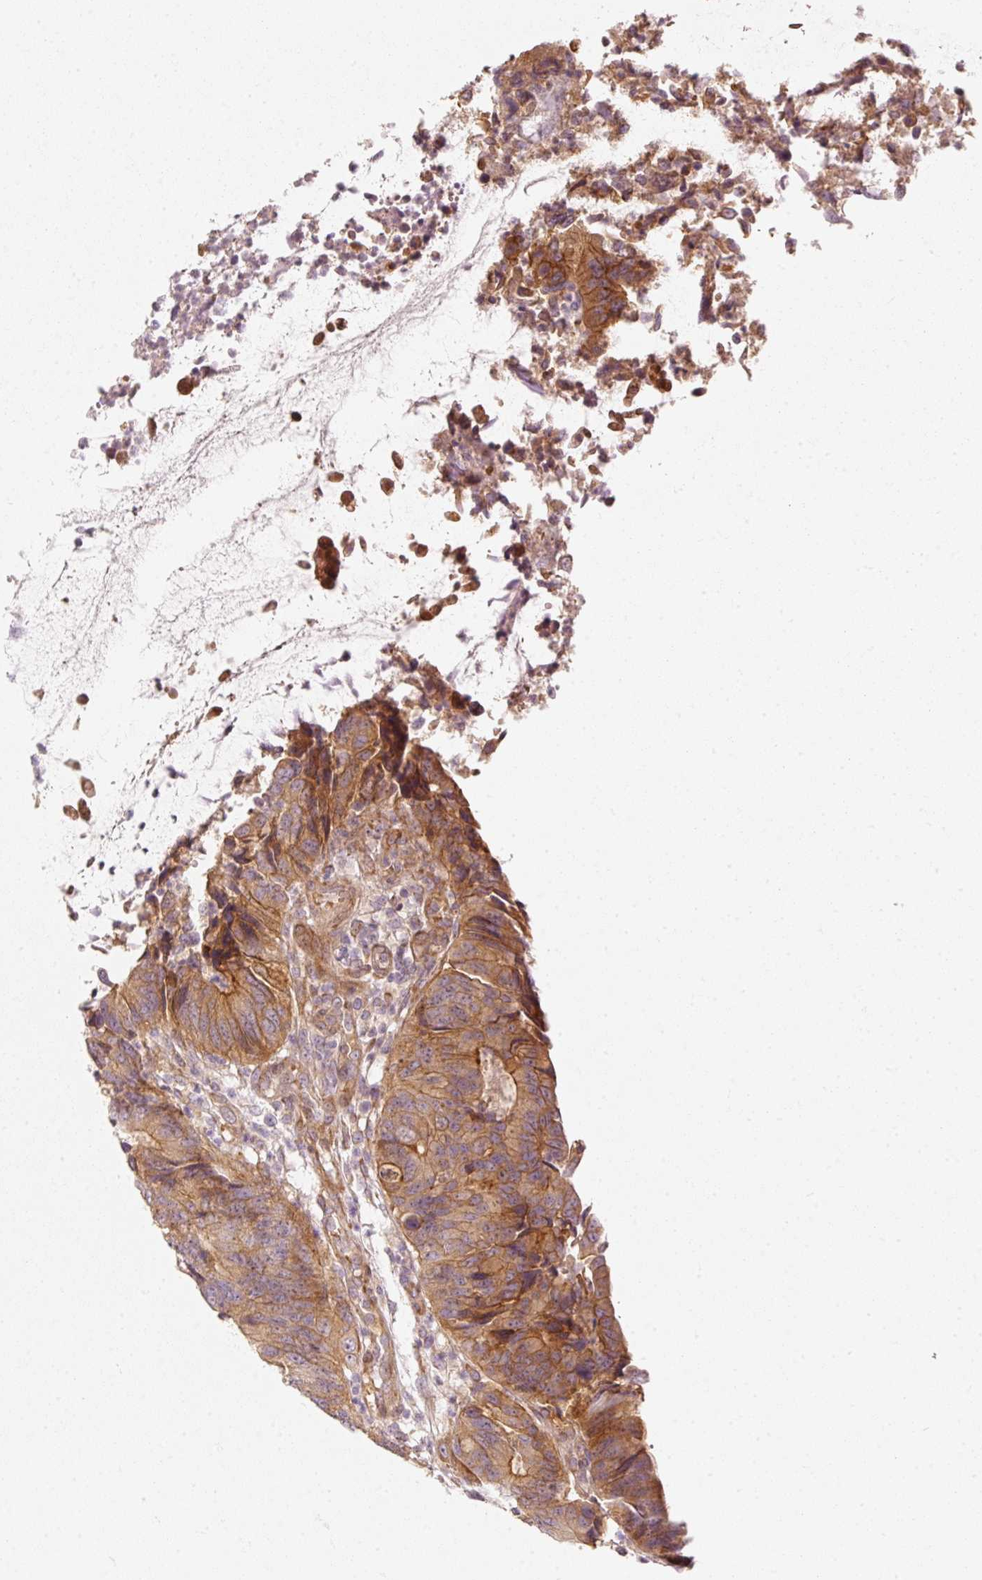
{"staining": {"intensity": "strong", "quantity": ">75%", "location": "cytoplasmic/membranous"}, "tissue": "colorectal cancer", "cell_type": "Tumor cells", "image_type": "cancer", "snomed": [{"axis": "morphology", "description": "Adenocarcinoma, NOS"}, {"axis": "topography", "description": "Colon"}], "caption": "High-power microscopy captured an IHC histopathology image of adenocarcinoma (colorectal), revealing strong cytoplasmic/membranous expression in about >75% of tumor cells.", "gene": "KCNQ1", "patient": {"sex": "female", "age": 67}}